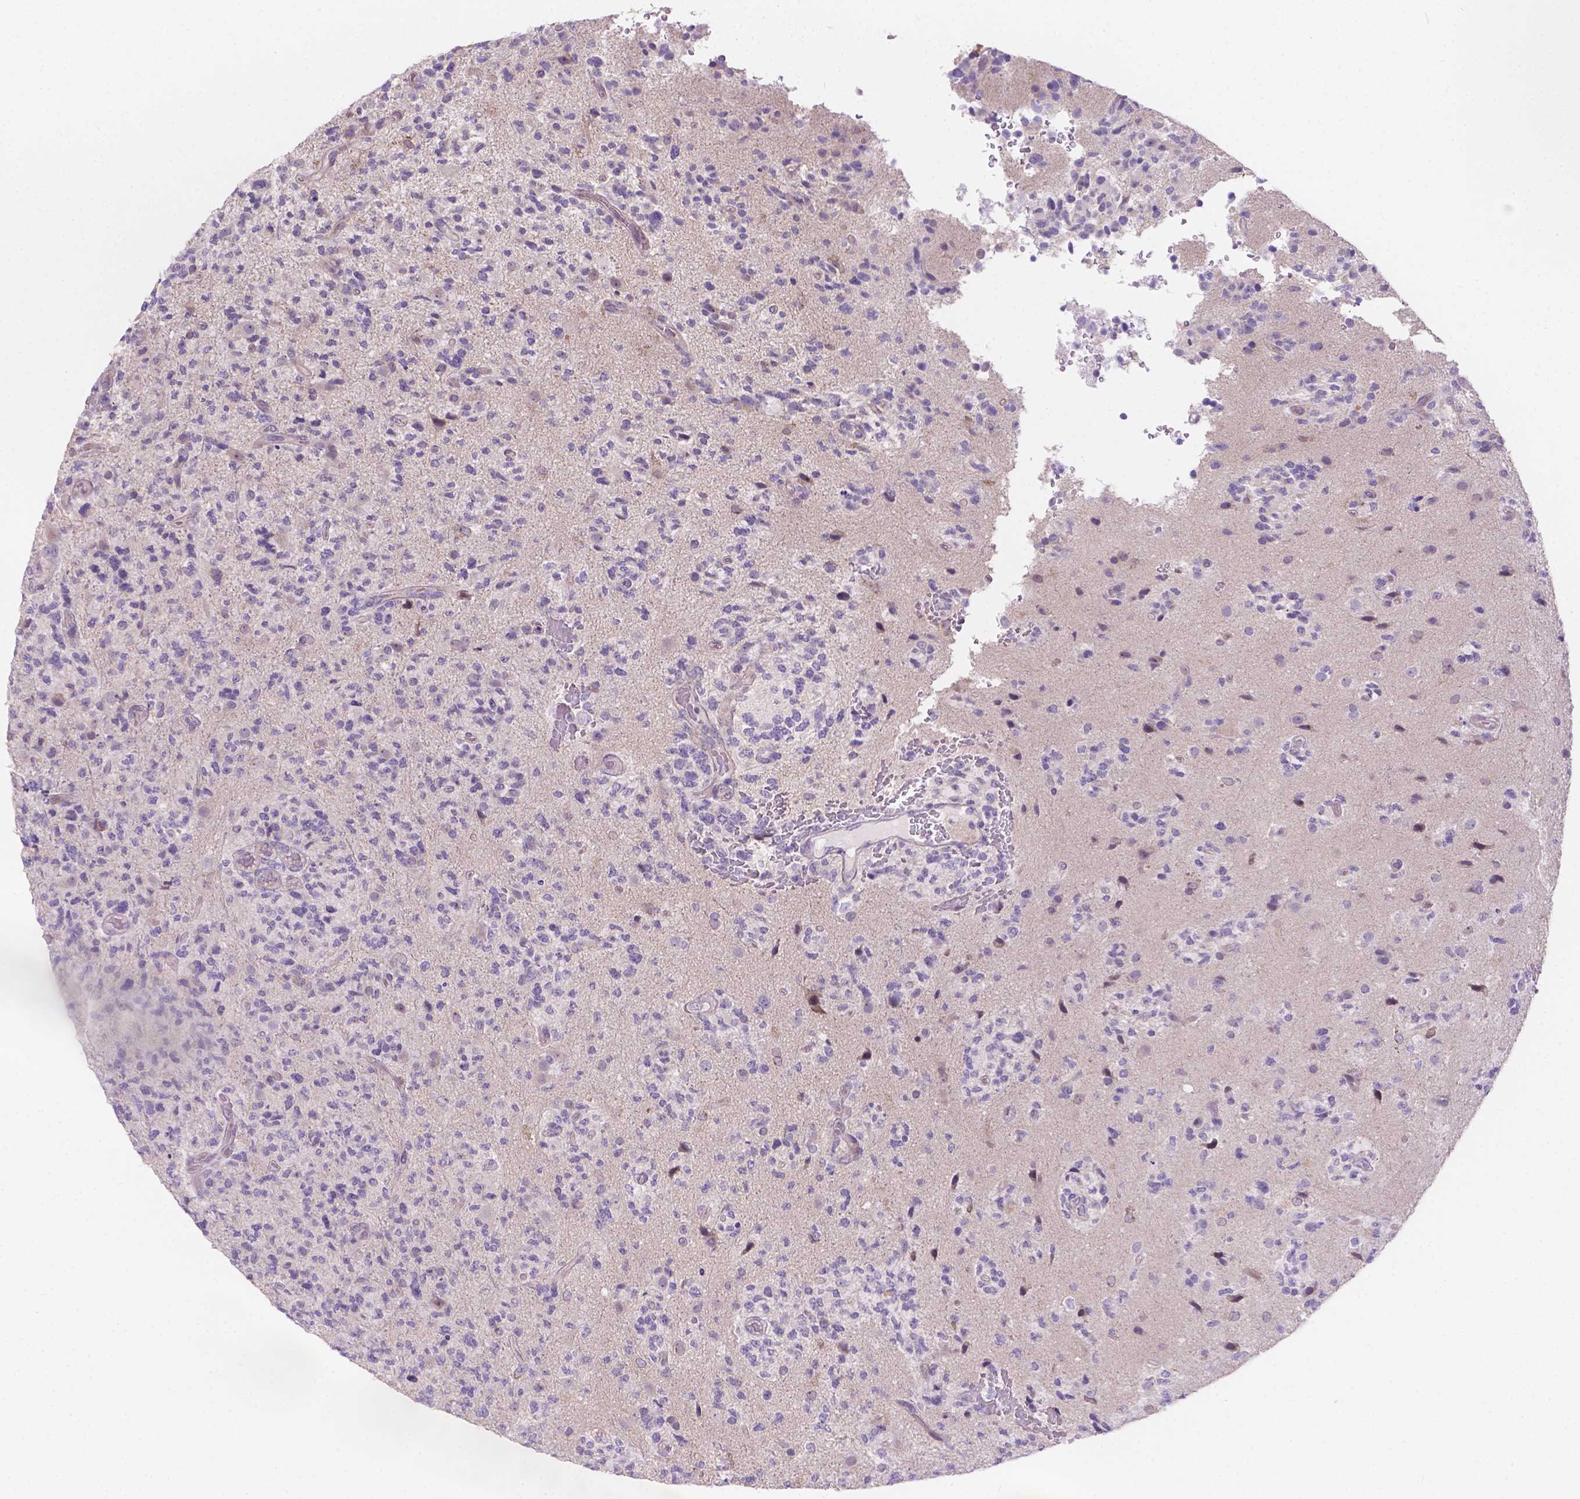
{"staining": {"intensity": "negative", "quantity": "none", "location": "none"}, "tissue": "glioma", "cell_type": "Tumor cells", "image_type": "cancer", "snomed": [{"axis": "morphology", "description": "Glioma, malignant, High grade"}, {"axis": "topography", "description": "Brain"}], "caption": "Photomicrograph shows no protein expression in tumor cells of glioma tissue.", "gene": "CD96", "patient": {"sex": "female", "age": 71}}